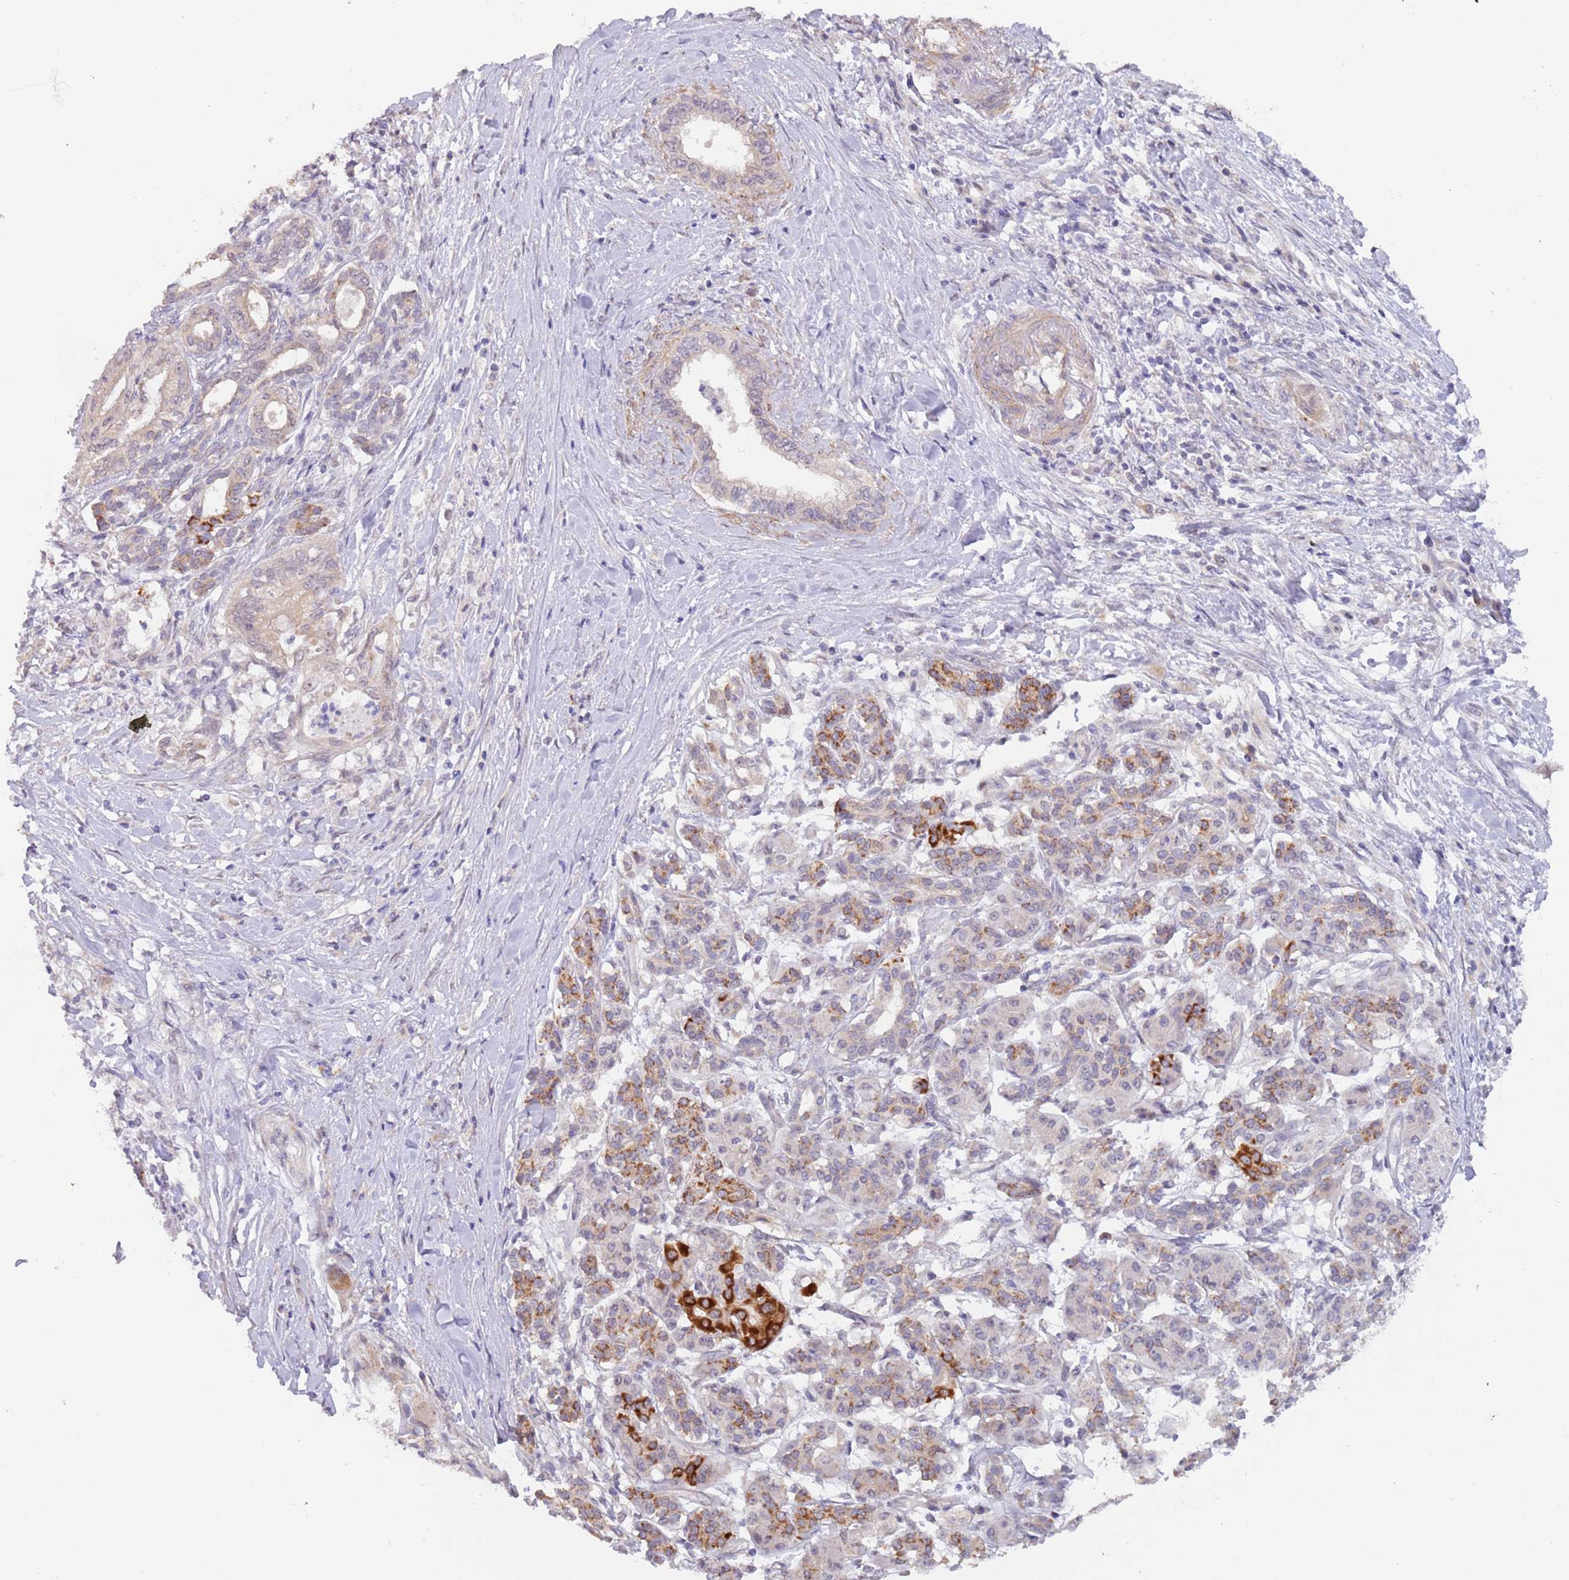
{"staining": {"intensity": "weak", "quantity": "<25%", "location": "cytoplasmic/membranous"}, "tissue": "pancreatic cancer", "cell_type": "Tumor cells", "image_type": "cancer", "snomed": [{"axis": "morphology", "description": "Adenocarcinoma, NOS"}, {"axis": "topography", "description": "Pancreas"}], "caption": "This photomicrograph is of pancreatic adenocarcinoma stained with immunohistochemistry (IHC) to label a protein in brown with the nuclei are counter-stained blue. There is no expression in tumor cells.", "gene": "UQCC3", "patient": {"sex": "male", "age": 58}}